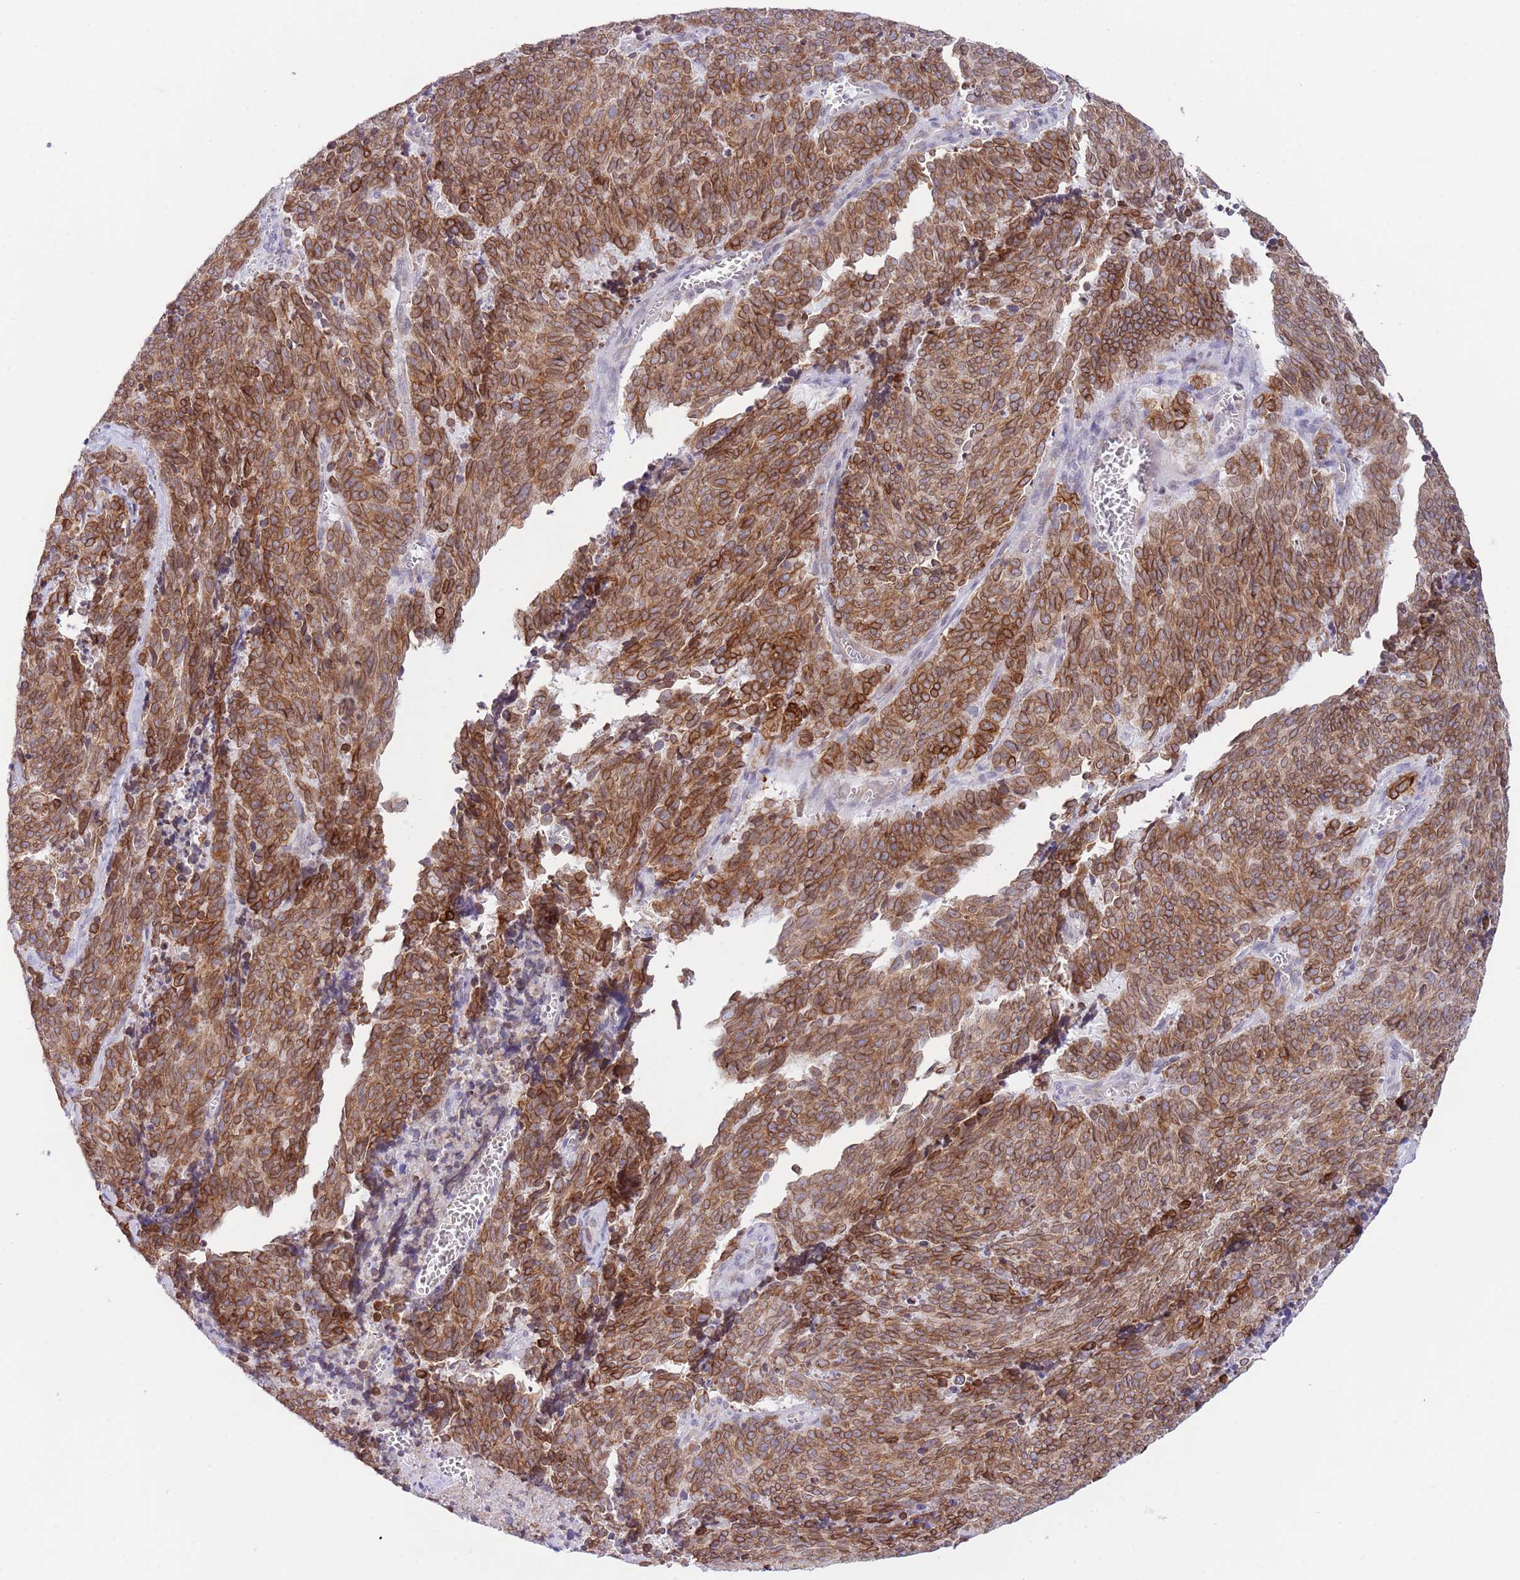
{"staining": {"intensity": "moderate", "quantity": ">75%", "location": "cytoplasmic/membranous"}, "tissue": "cervical cancer", "cell_type": "Tumor cells", "image_type": "cancer", "snomed": [{"axis": "morphology", "description": "Squamous cell carcinoma, NOS"}, {"axis": "topography", "description": "Cervix"}], "caption": "This histopathology image demonstrates immunohistochemistry staining of cervical cancer (squamous cell carcinoma), with medium moderate cytoplasmic/membranous expression in about >75% of tumor cells.", "gene": "EBPL", "patient": {"sex": "female", "age": 29}}